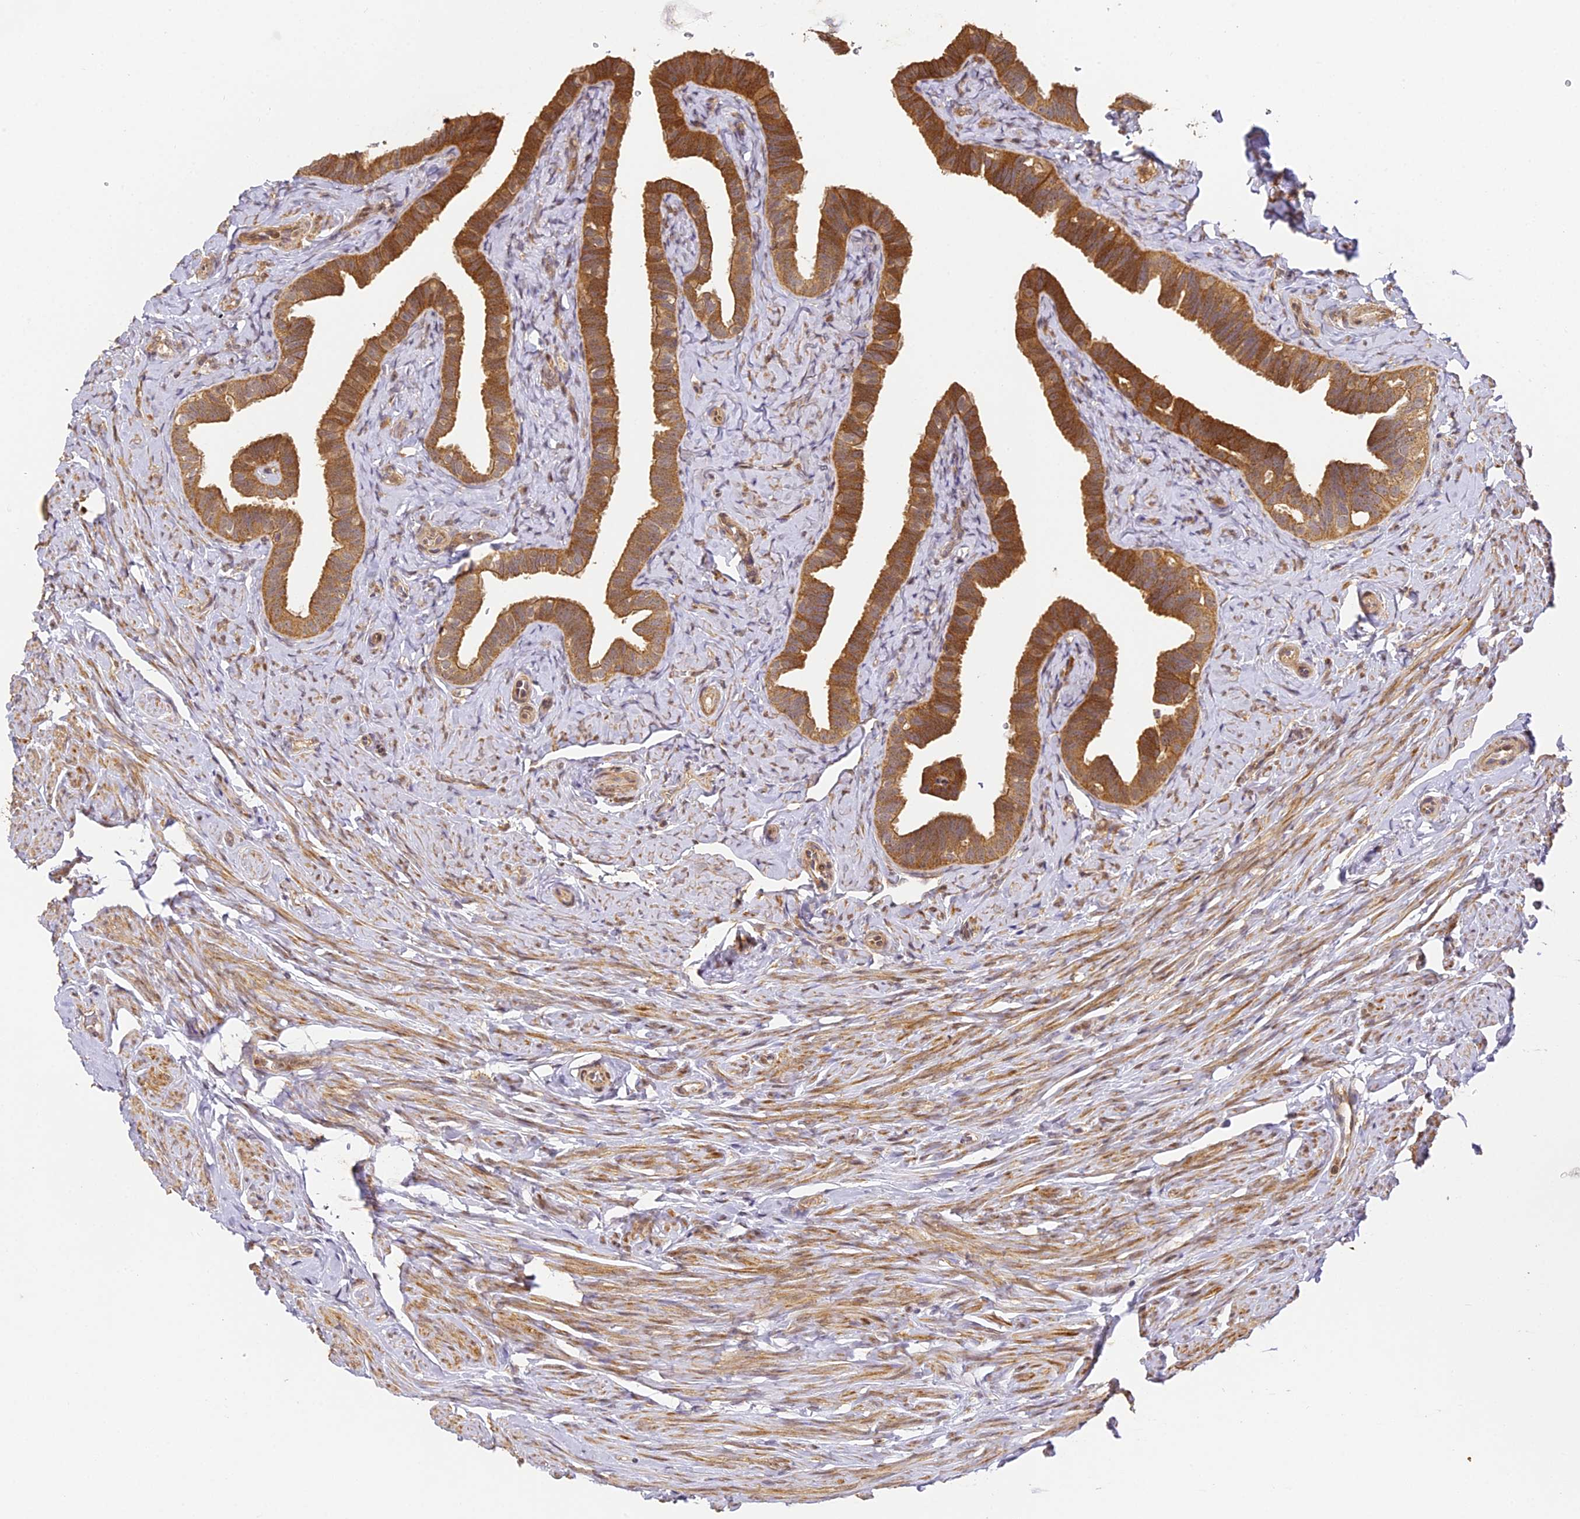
{"staining": {"intensity": "moderate", "quantity": ">75%", "location": "cytoplasmic/membranous,nuclear"}, "tissue": "fallopian tube", "cell_type": "Glandular cells", "image_type": "normal", "snomed": [{"axis": "morphology", "description": "Normal tissue, NOS"}, {"axis": "topography", "description": "Fallopian tube"}], "caption": "Moderate cytoplasmic/membranous,nuclear staining is seen in approximately >75% of glandular cells in benign fallopian tube.", "gene": "ENSG00000268870", "patient": {"sex": "female", "age": 39}}